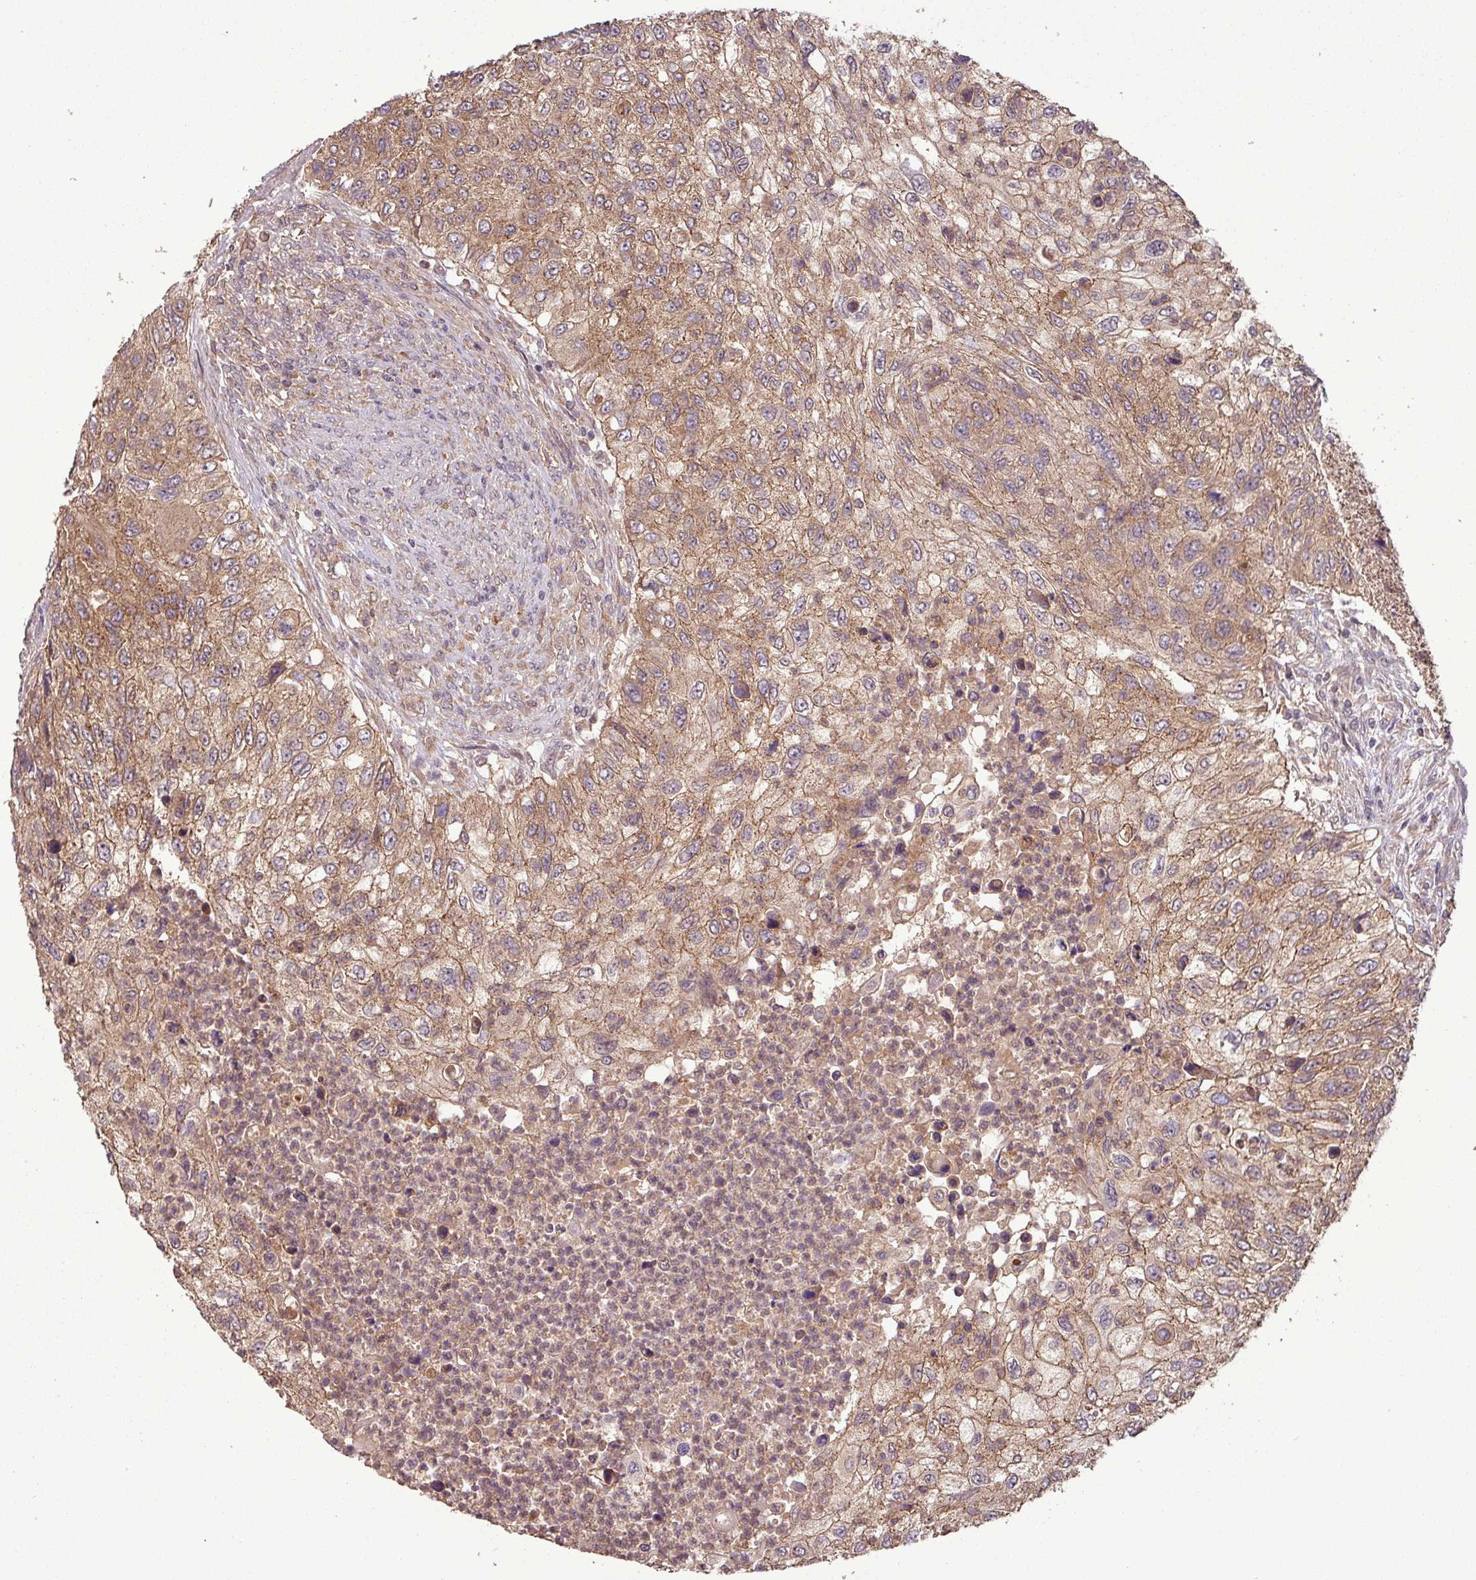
{"staining": {"intensity": "moderate", "quantity": ">75%", "location": "cytoplasmic/membranous"}, "tissue": "urothelial cancer", "cell_type": "Tumor cells", "image_type": "cancer", "snomed": [{"axis": "morphology", "description": "Urothelial carcinoma, High grade"}, {"axis": "topography", "description": "Urinary bladder"}], "caption": "Brown immunohistochemical staining in human high-grade urothelial carcinoma shows moderate cytoplasmic/membranous positivity in approximately >75% of tumor cells.", "gene": "NT5C3A", "patient": {"sex": "female", "age": 60}}